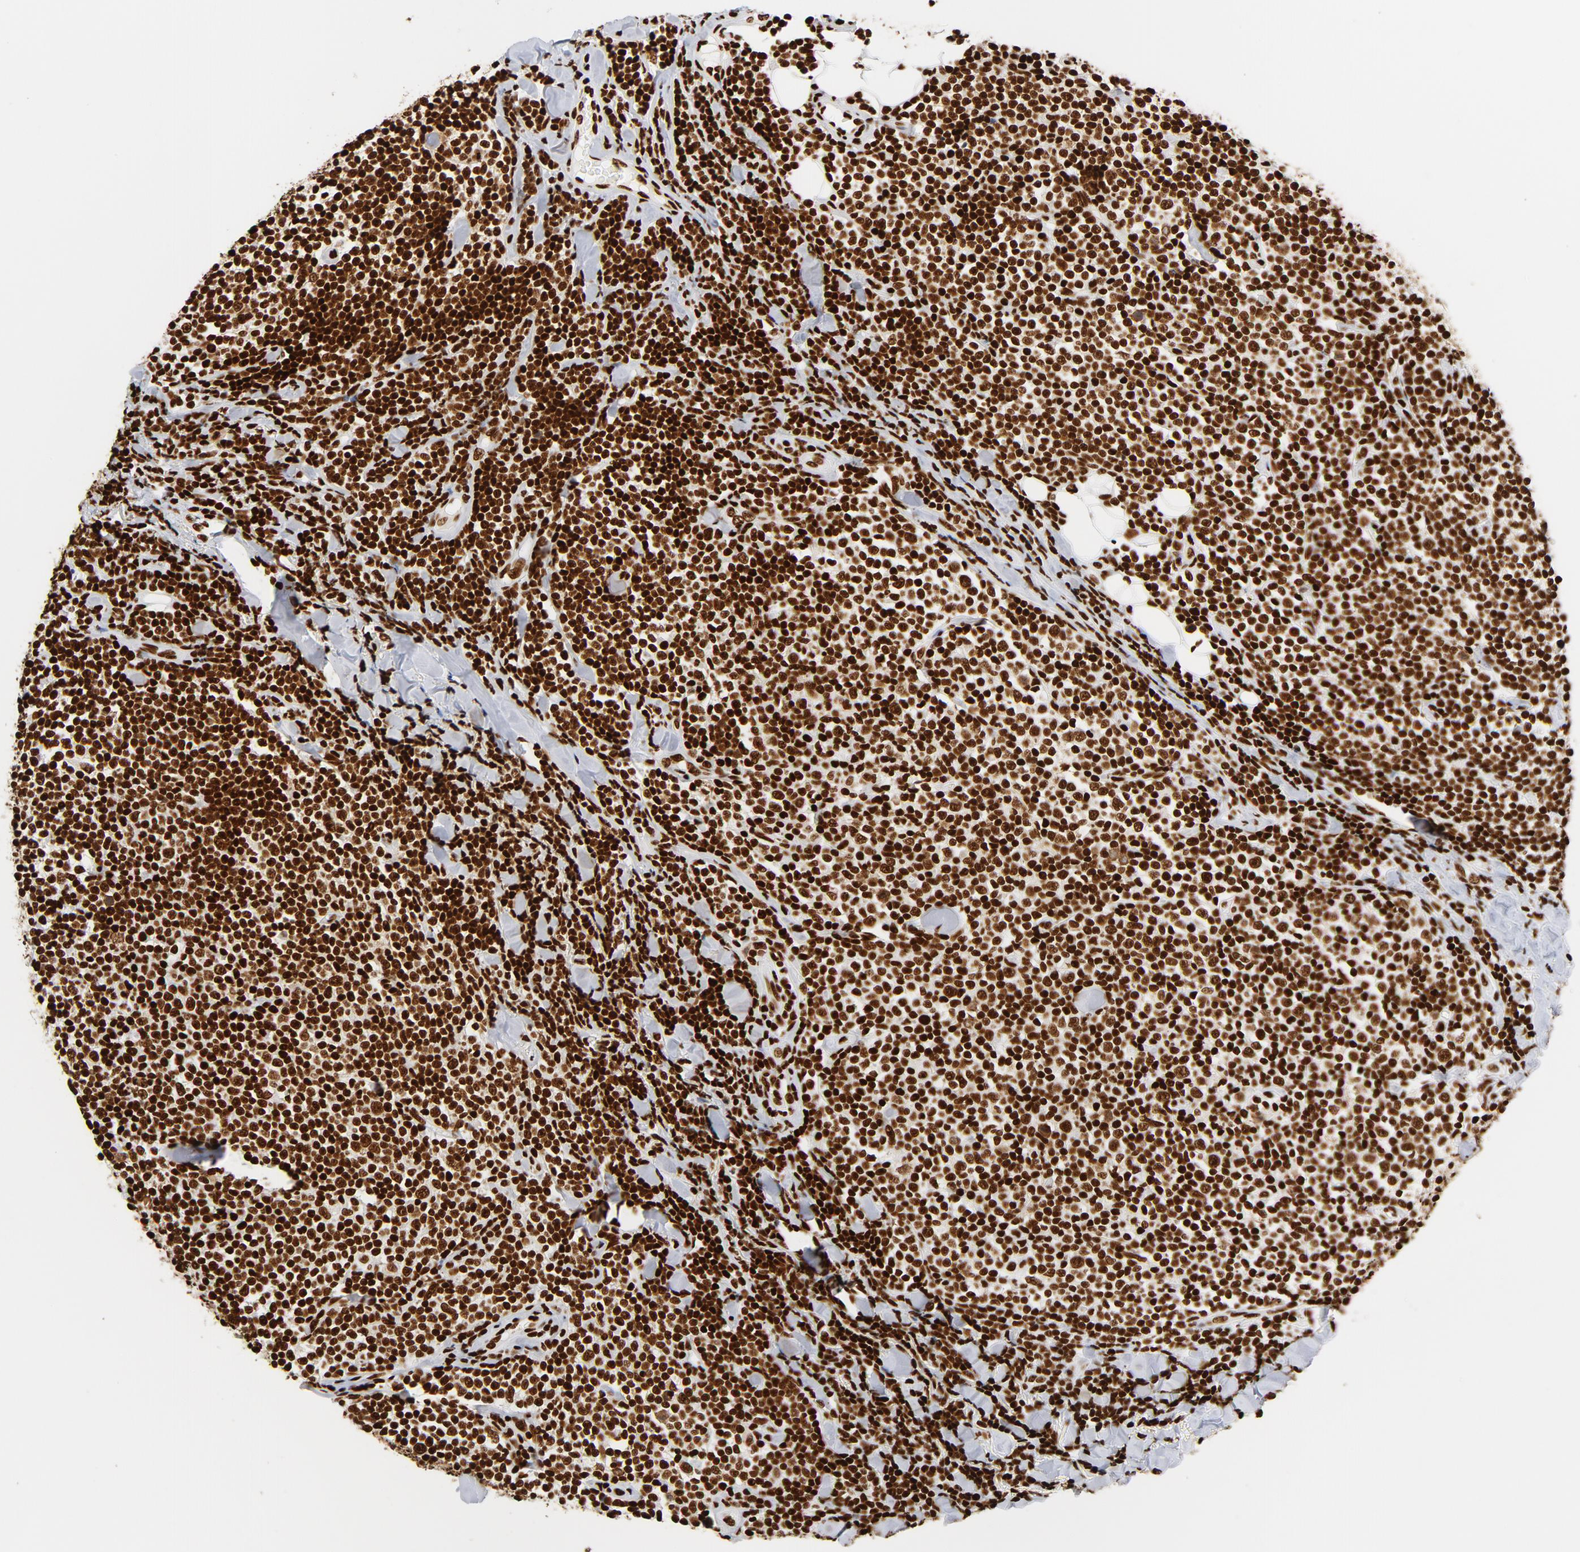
{"staining": {"intensity": "strong", "quantity": ">75%", "location": "nuclear"}, "tissue": "lymphoma", "cell_type": "Tumor cells", "image_type": "cancer", "snomed": [{"axis": "morphology", "description": "Malignant lymphoma, non-Hodgkin's type, Low grade"}, {"axis": "topography", "description": "Soft tissue"}], "caption": "An IHC image of tumor tissue is shown. Protein staining in brown shows strong nuclear positivity in malignant lymphoma, non-Hodgkin's type (low-grade) within tumor cells.", "gene": "XRCC6", "patient": {"sex": "male", "age": 92}}